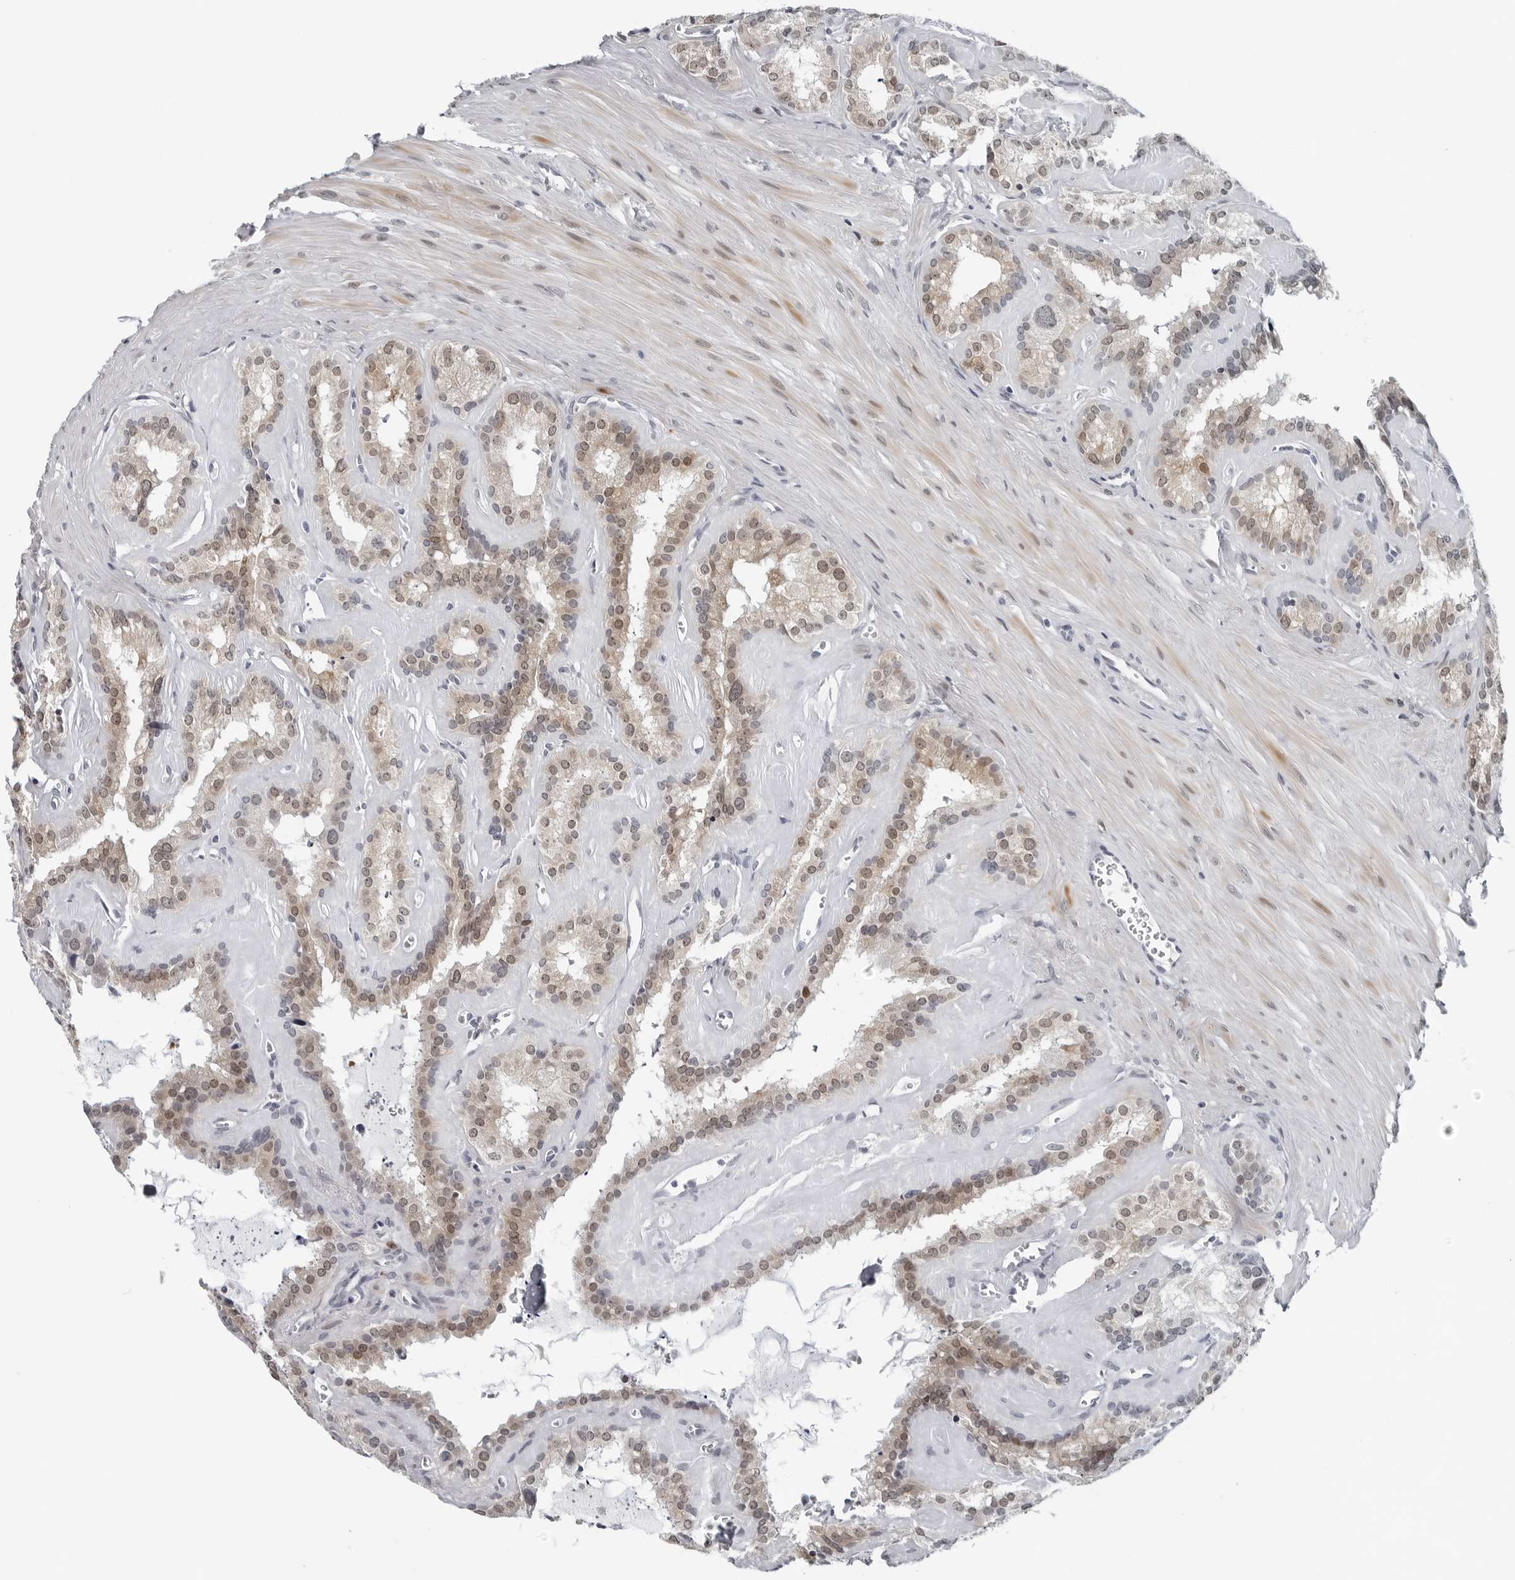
{"staining": {"intensity": "weak", "quantity": "25%-75%", "location": "cytoplasmic/membranous,nuclear"}, "tissue": "seminal vesicle", "cell_type": "Glandular cells", "image_type": "normal", "snomed": [{"axis": "morphology", "description": "Normal tissue, NOS"}, {"axis": "topography", "description": "Prostate"}, {"axis": "topography", "description": "Seminal veicle"}], "caption": "Immunohistochemistry image of normal human seminal vesicle stained for a protein (brown), which reveals low levels of weak cytoplasmic/membranous,nuclear expression in approximately 25%-75% of glandular cells.", "gene": "PPP1R42", "patient": {"sex": "male", "age": 59}}